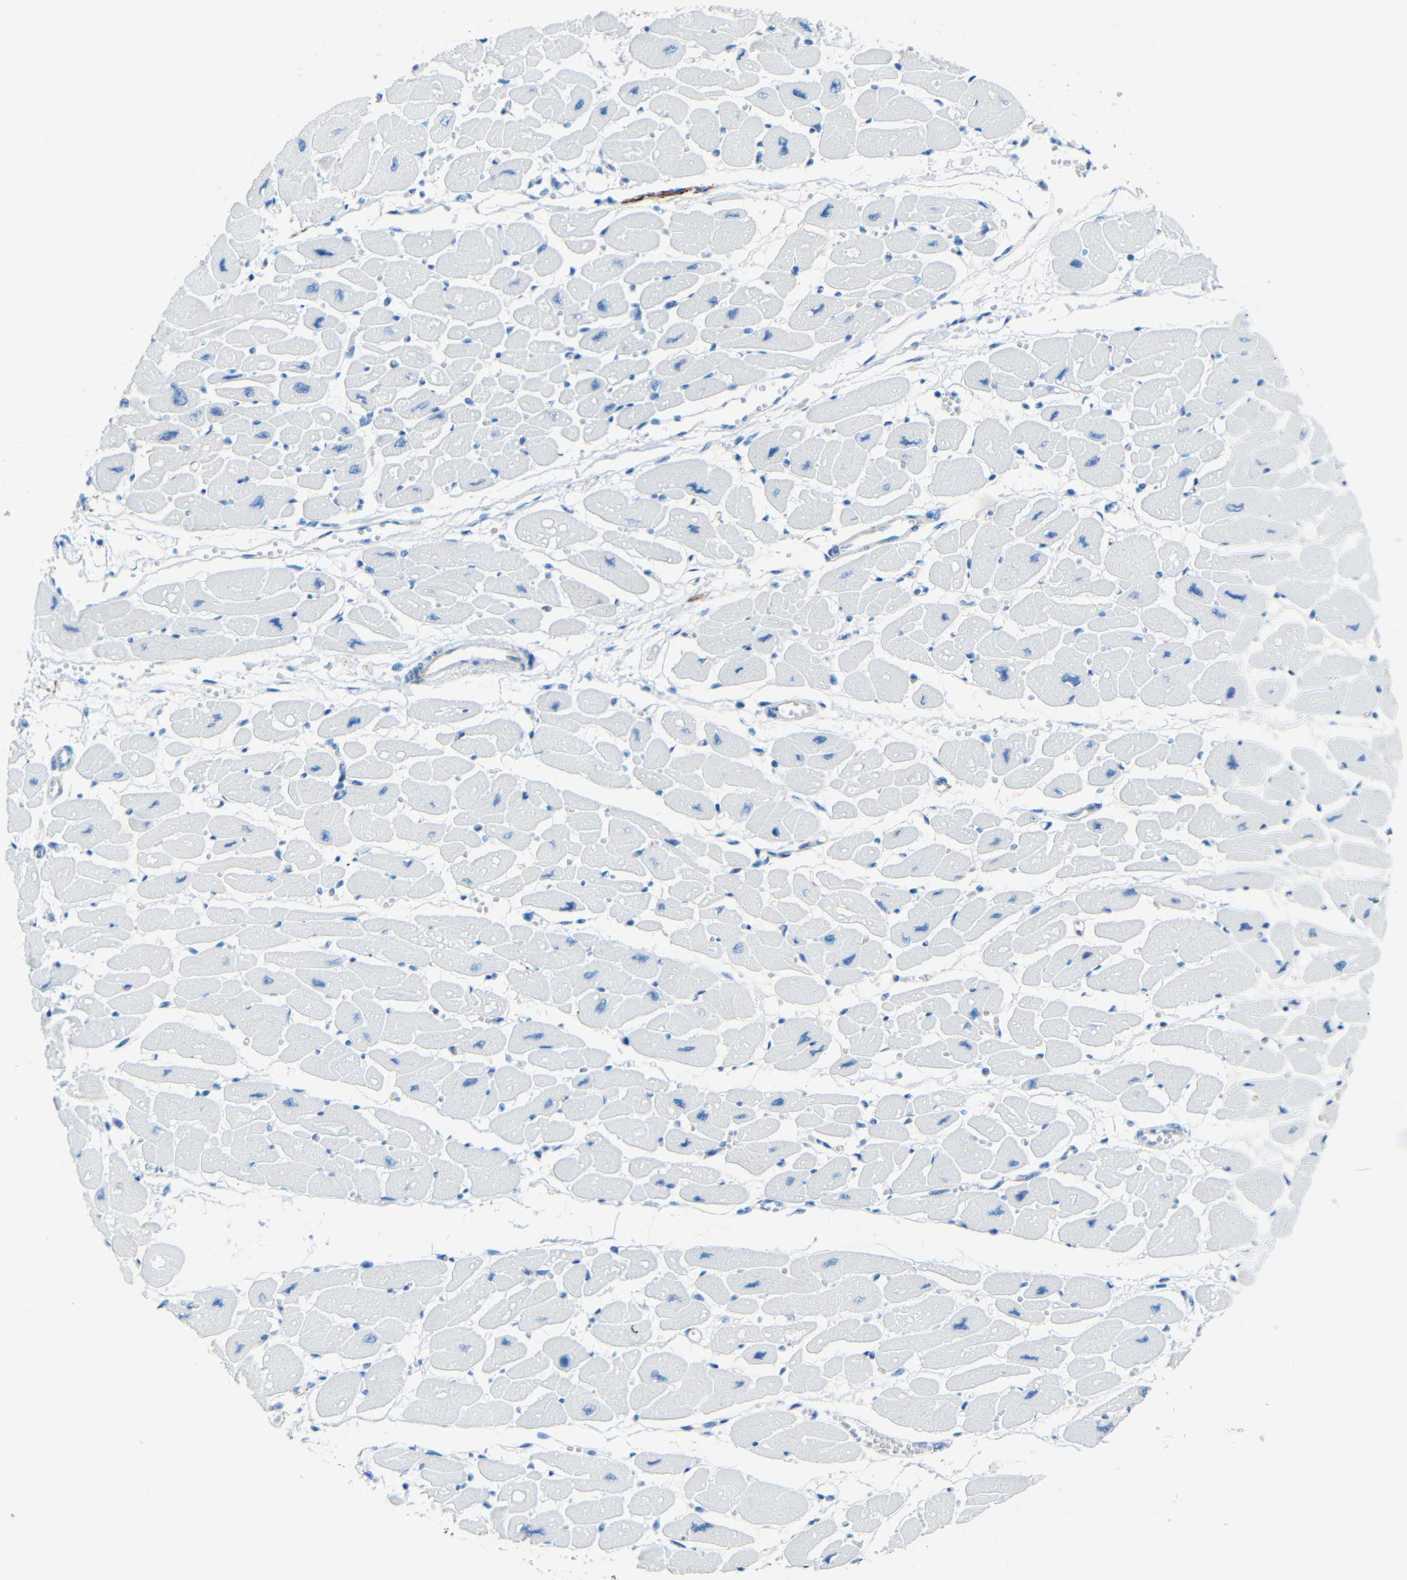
{"staining": {"intensity": "negative", "quantity": "none", "location": "none"}, "tissue": "heart muscle", "cell_type": "Cardiomyocytes", "image_type": "normal", "snomed": [{"axis": "morphology", "description": "Normal tissue, NOS"}, {"axis": "topography", "description": "Heart"}], "caption": "Heart muscle was stained to show a protein in brown. There is no significant expression in cardiomyocytes. (DAB (3,3'-diaminobenzidine) IHC visualized using brightfield microscopy, high magnification).", "gene": "TUBB4B", "patient": {"sex": "female", "age": 54}}